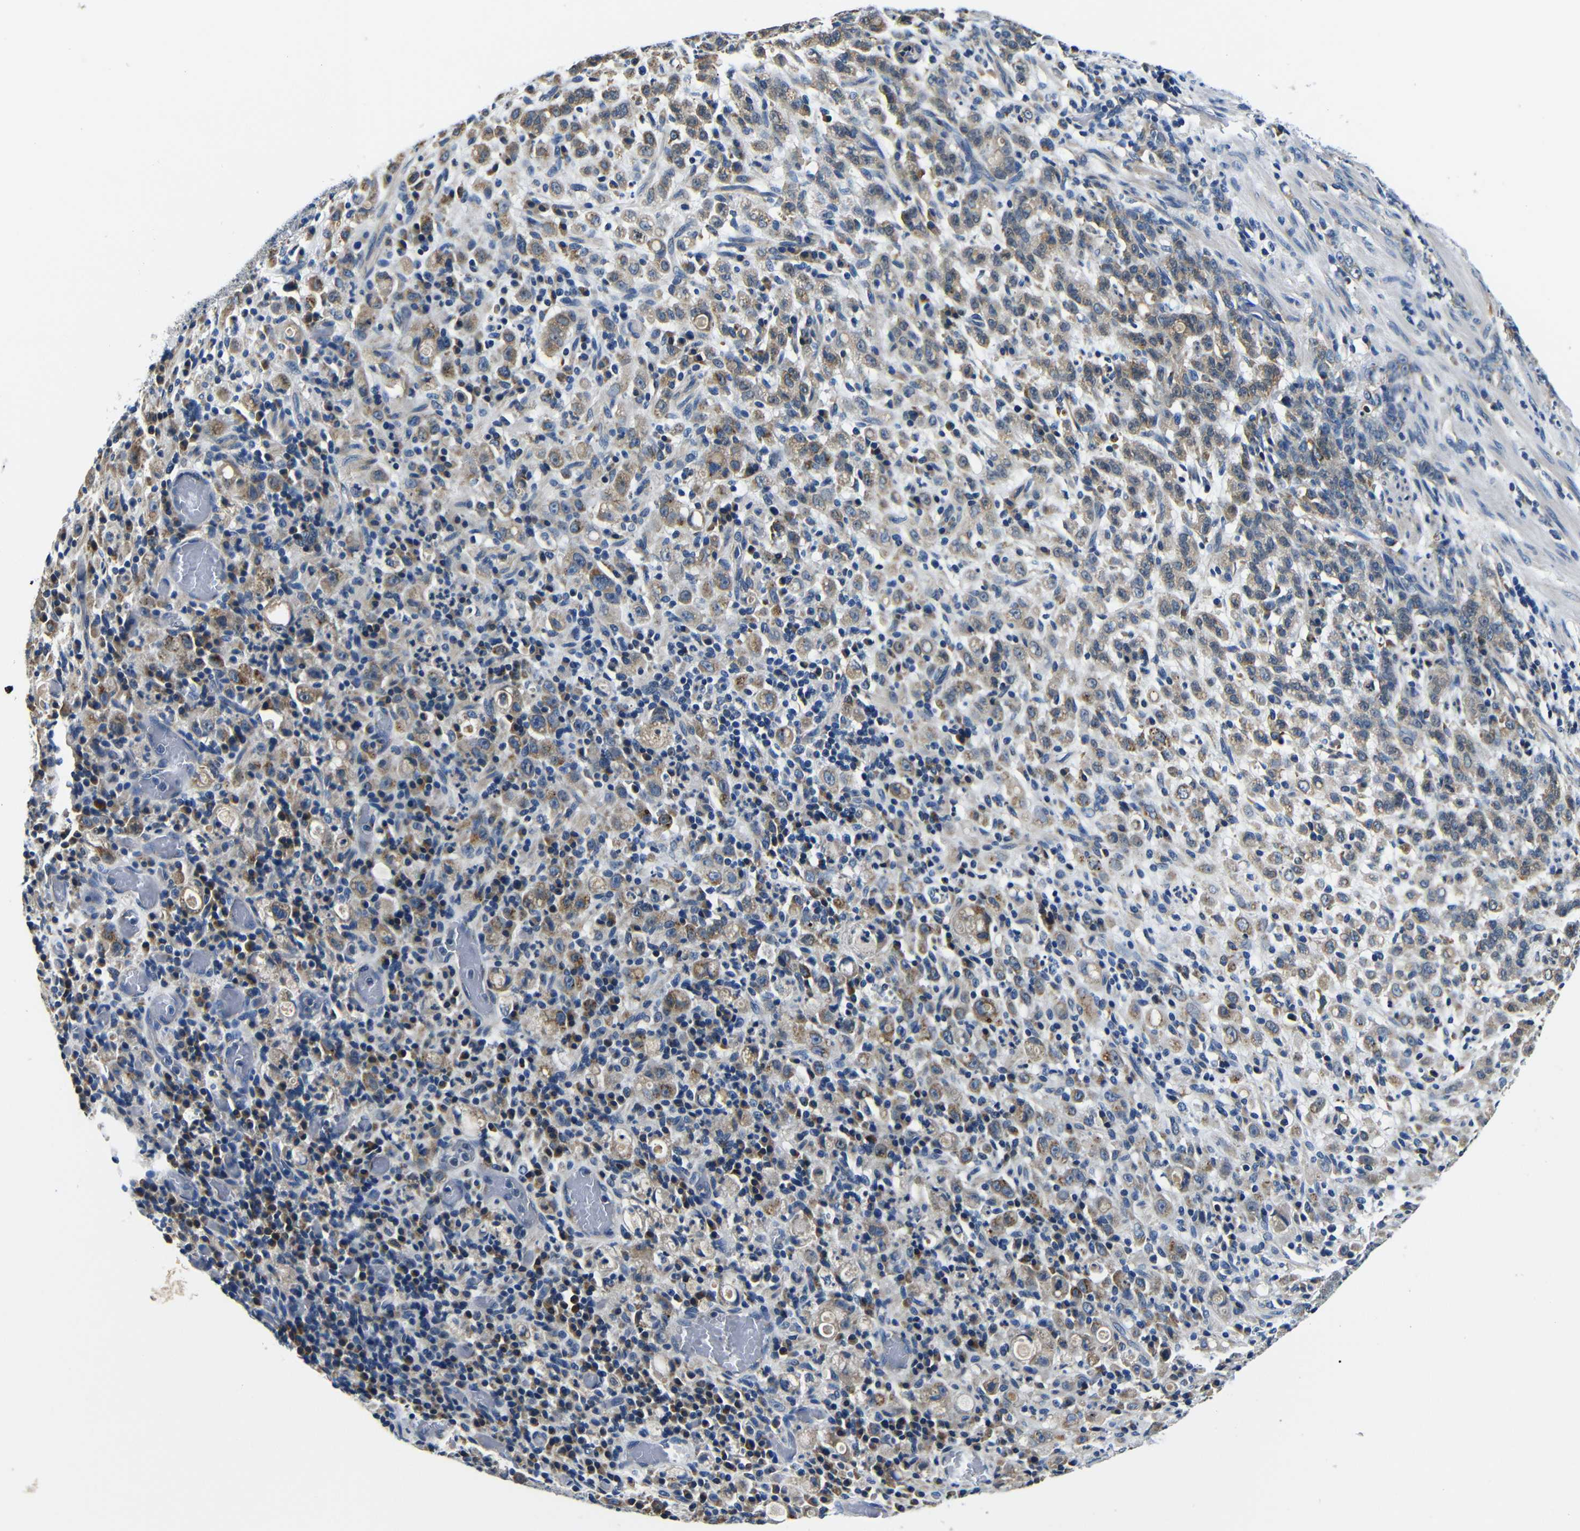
{"staining": {"intensity": "weak", "quantity": "25%-75%", "location": "cytoplasmic/membranous"}, "tissue": "stomach cancer", "cell_type": "Tumor cells", "image_type": "cancer", "snomed": [{"axis": "morphology", "description": "Adenocarcinoma, NOS"}, {"axis": "topography", "description": "Stomach, lower"}], "caption": "Weak cytoplasmic/membranous protein positivity is seen in approximately 25%-75% of tumor cells in adenocarcinoma (stomach). (Brightfield microscopy of DAB IHC at high magnification).", "gene": "FKBP14", "patient": {"sex": "male", "age": 88}}